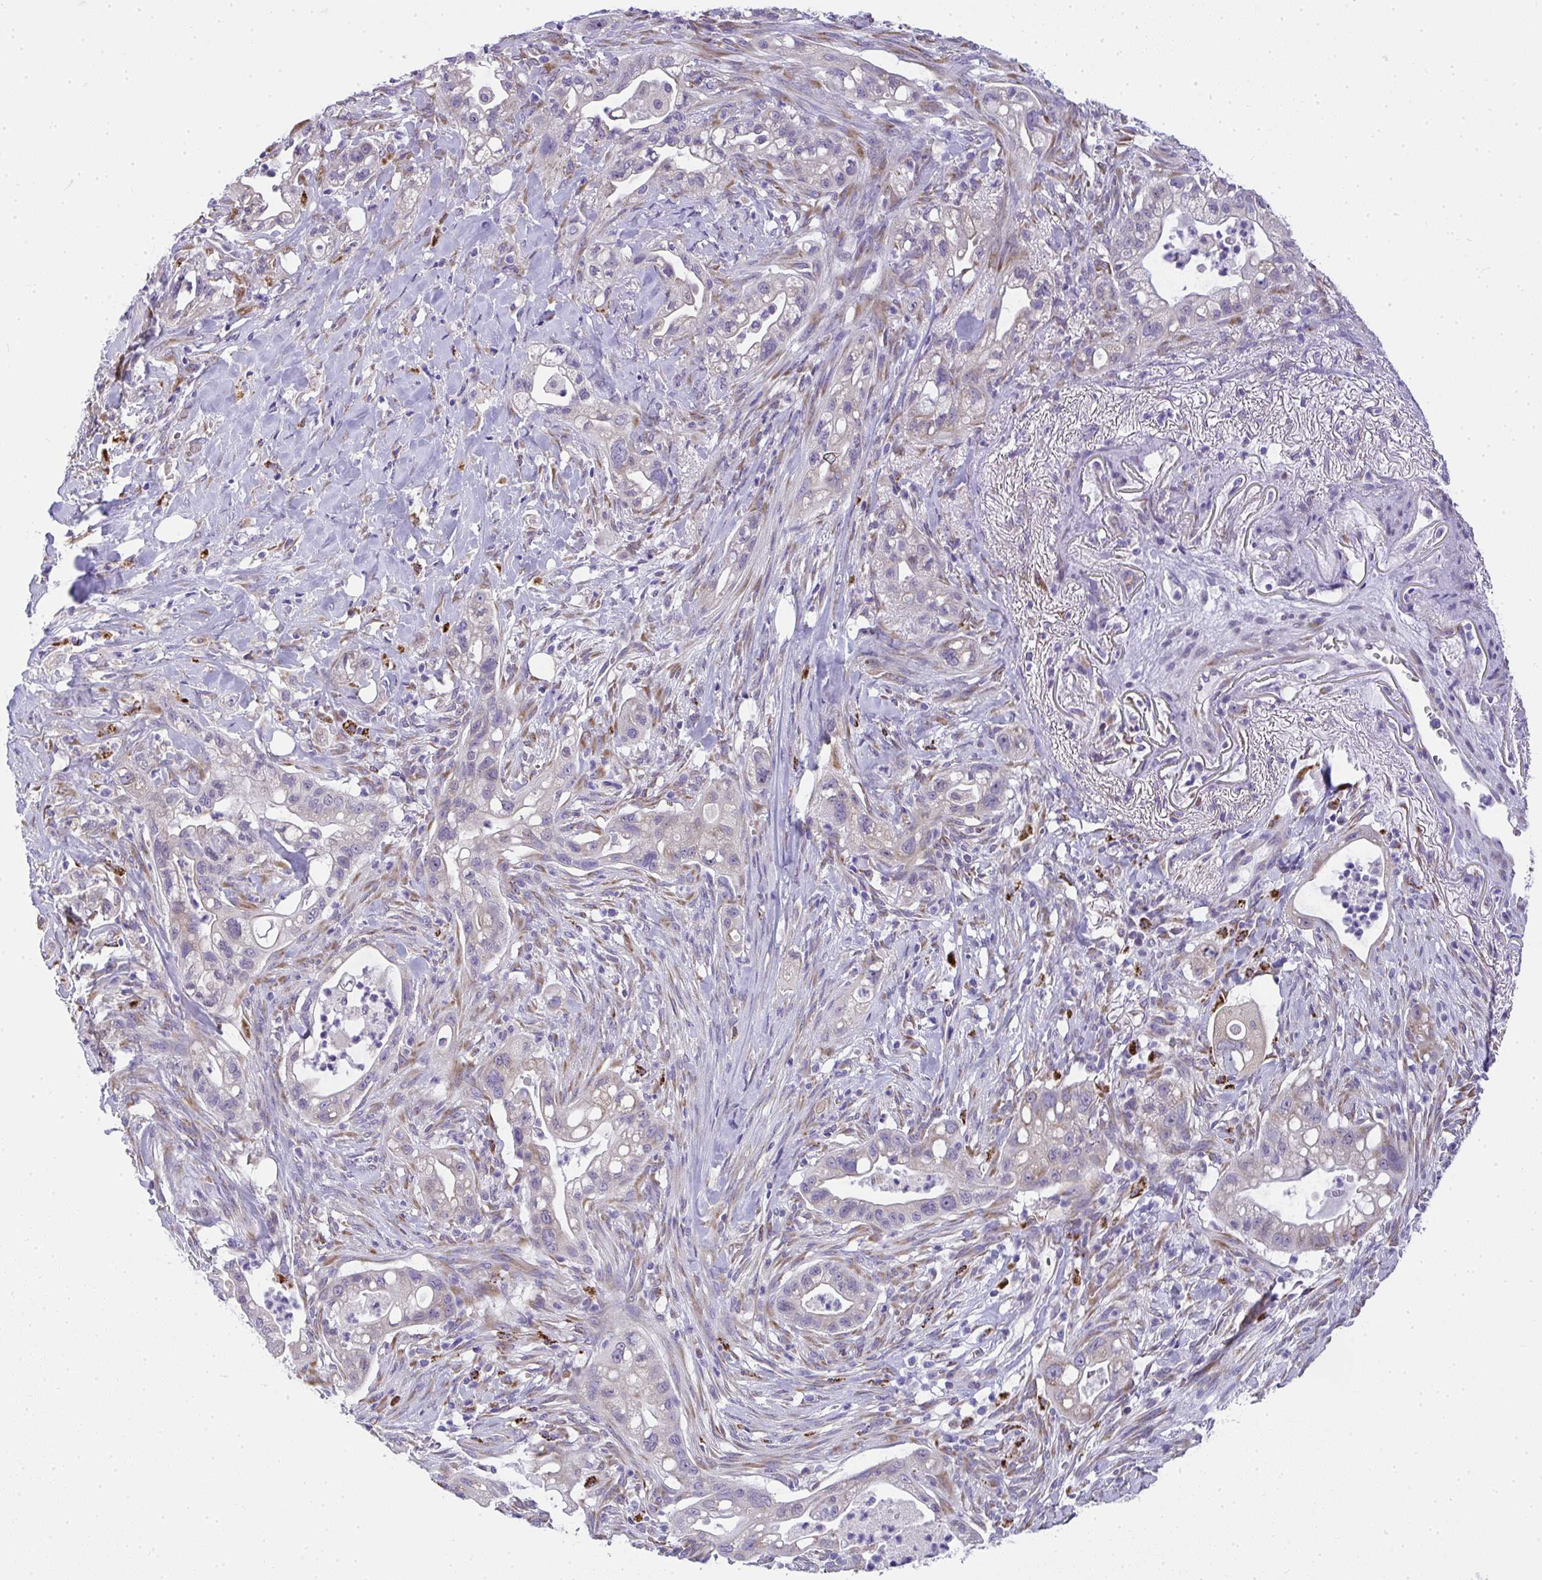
{"staining": {"intensity": "negative", "quantity": "none", "location": "none"}, "tissue": "pancreatic cancer", "cell_type": "Tumor cells", "image_type": "cancer", "snomed": [{"axis": "morphology", "description": "Adenocarcinoma, NOS"}, {"axis": "topography", "description": "Pancreas"}], "caption": "Pancreatic cancer (adenocarcinoma) stained for a protein using immunohistochemistry shows no expression tumor cells.", "gene": "ADRA2C", "patient": {"sex": "male", "age": 44}}